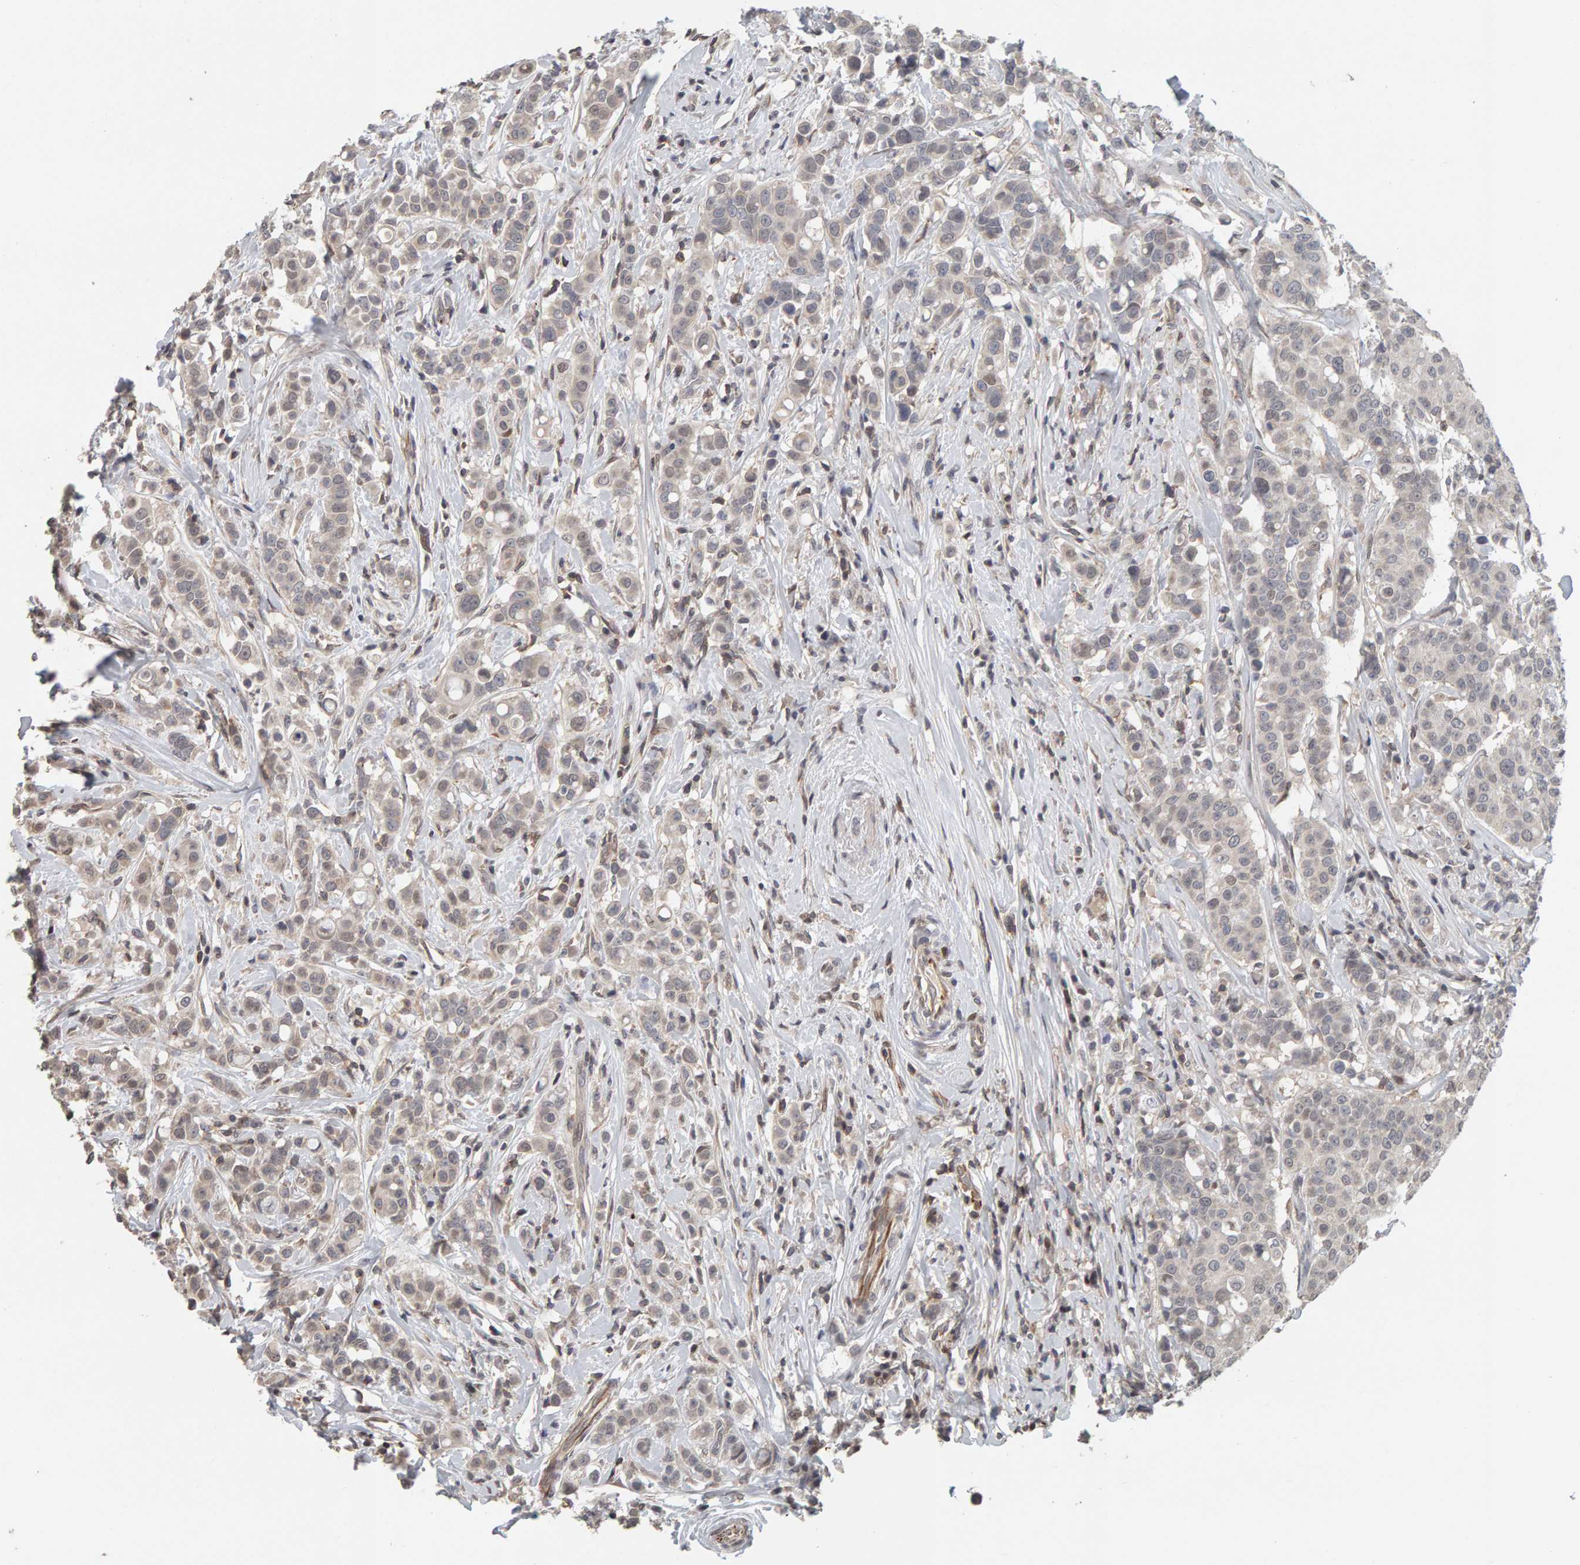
{"staining": {"intensity": "weak", "quantity": "<25%", "location": "cytoplasmic/membranous"}, "tissue": "breast cancer", "cell_type": "Tumor cells", "image_type": "cancer", "snomed": [{"axis": "morphology", "description": "Duct carcinoma"}, {"axis": "topography", "description": "Breast"}], "caption": "DAB (3,3'-diaminobenzidine) immunohistochemical staining of human breast cancer (invasive ductal carcinoma) reveals no significant positivity in tumor cells.", "gene": "TEFM", "patient": {"sex": "female", "age": 27}}